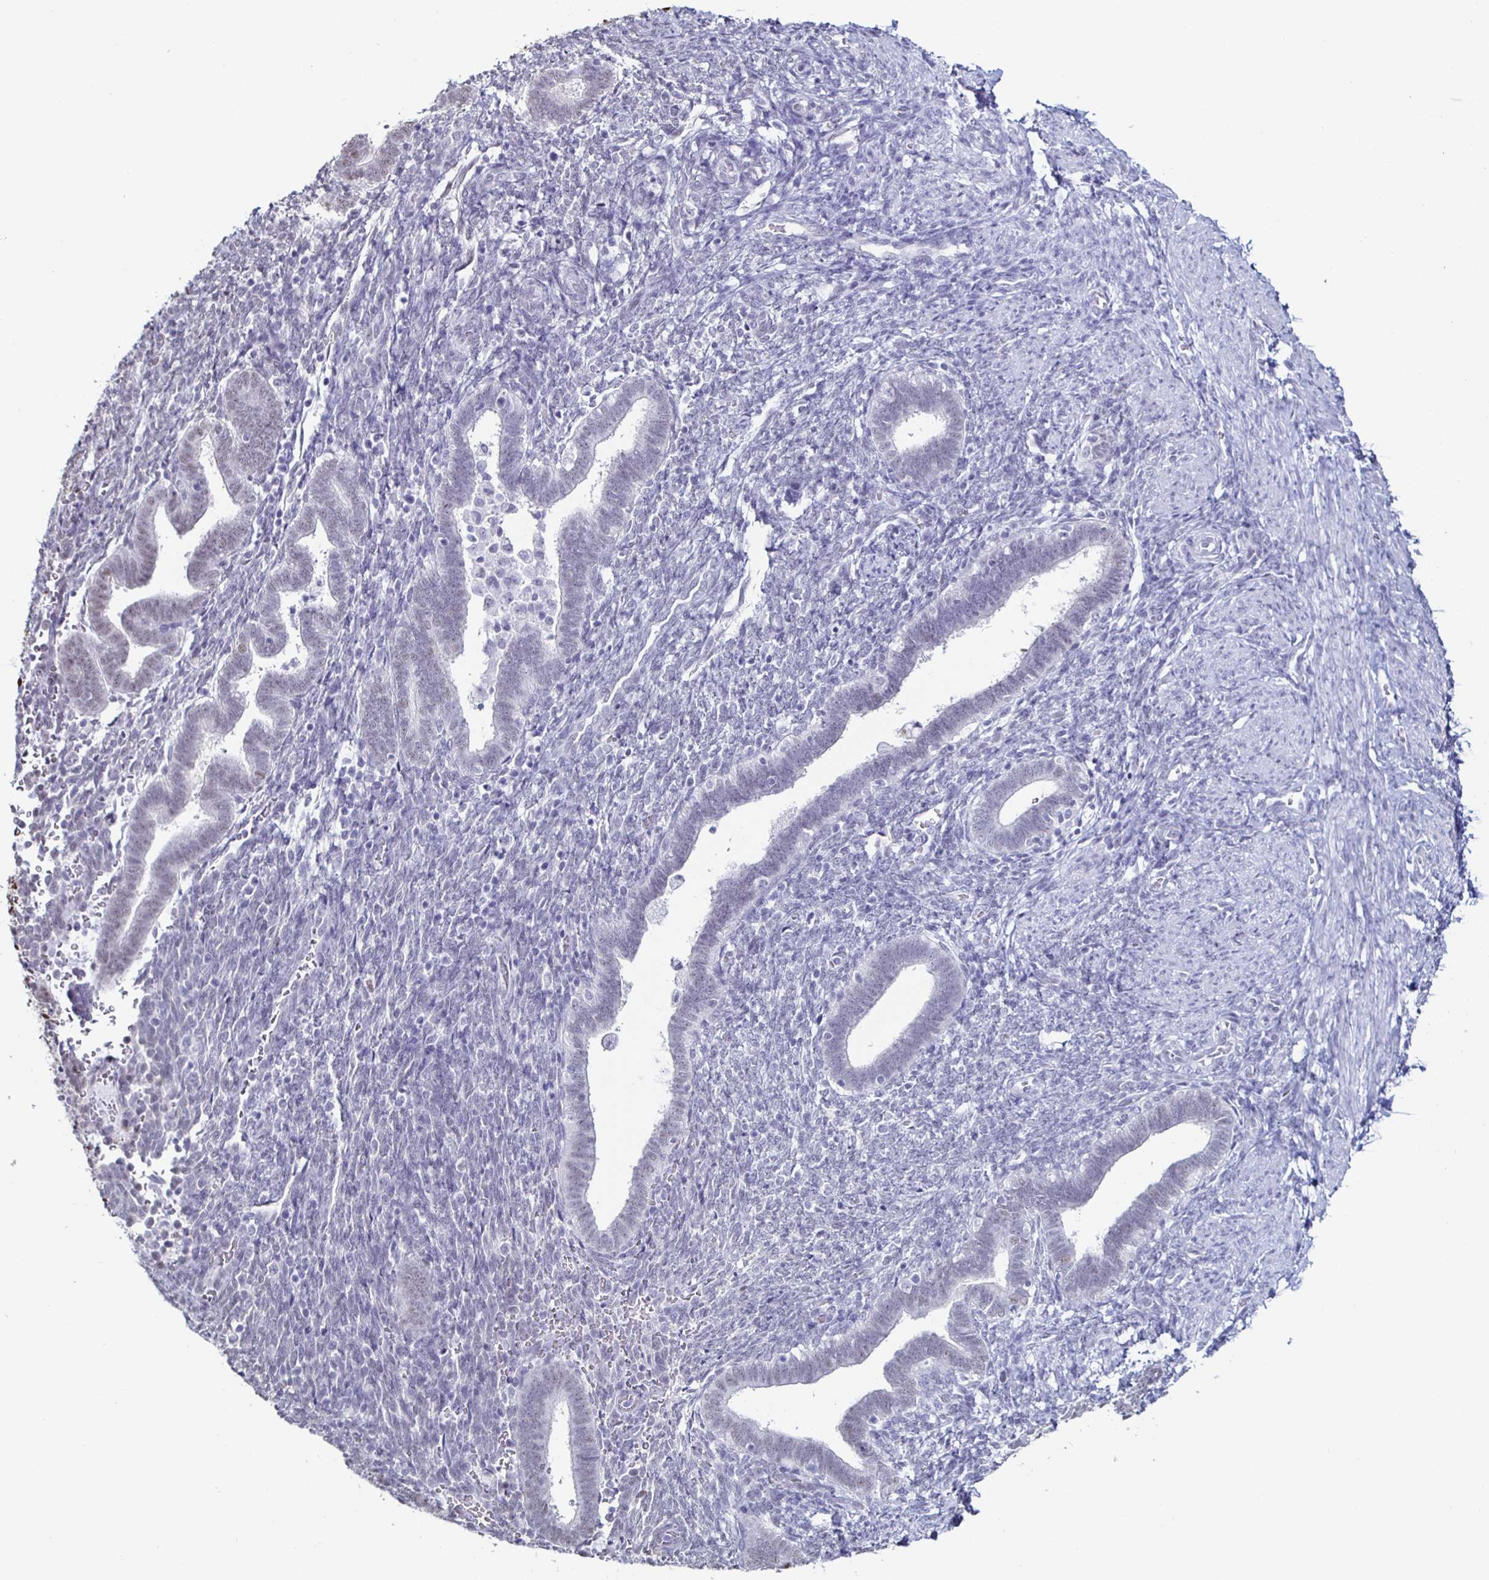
{"staining": {"intensity": "moderate", "quantity": "25%-75%", "location": "nuclear"}, "tissue": "endometrium", "cell_type": "Cells in endometrial stroma", "image_type": "normal", "snomed": [{"axis": "morphology", "description": "Normal tissue, NOS"}, {"axis": "topography", "description": "Endometrium"}], "caption": "Immunohistochemical staining of unremarkable endometrium demonstrates moderate nuclear protein staining in approximately 25%-75% of cells in endometrial stroma.", "gene": "DDX39B", "patient": {"sex": "female", "age": 34}}